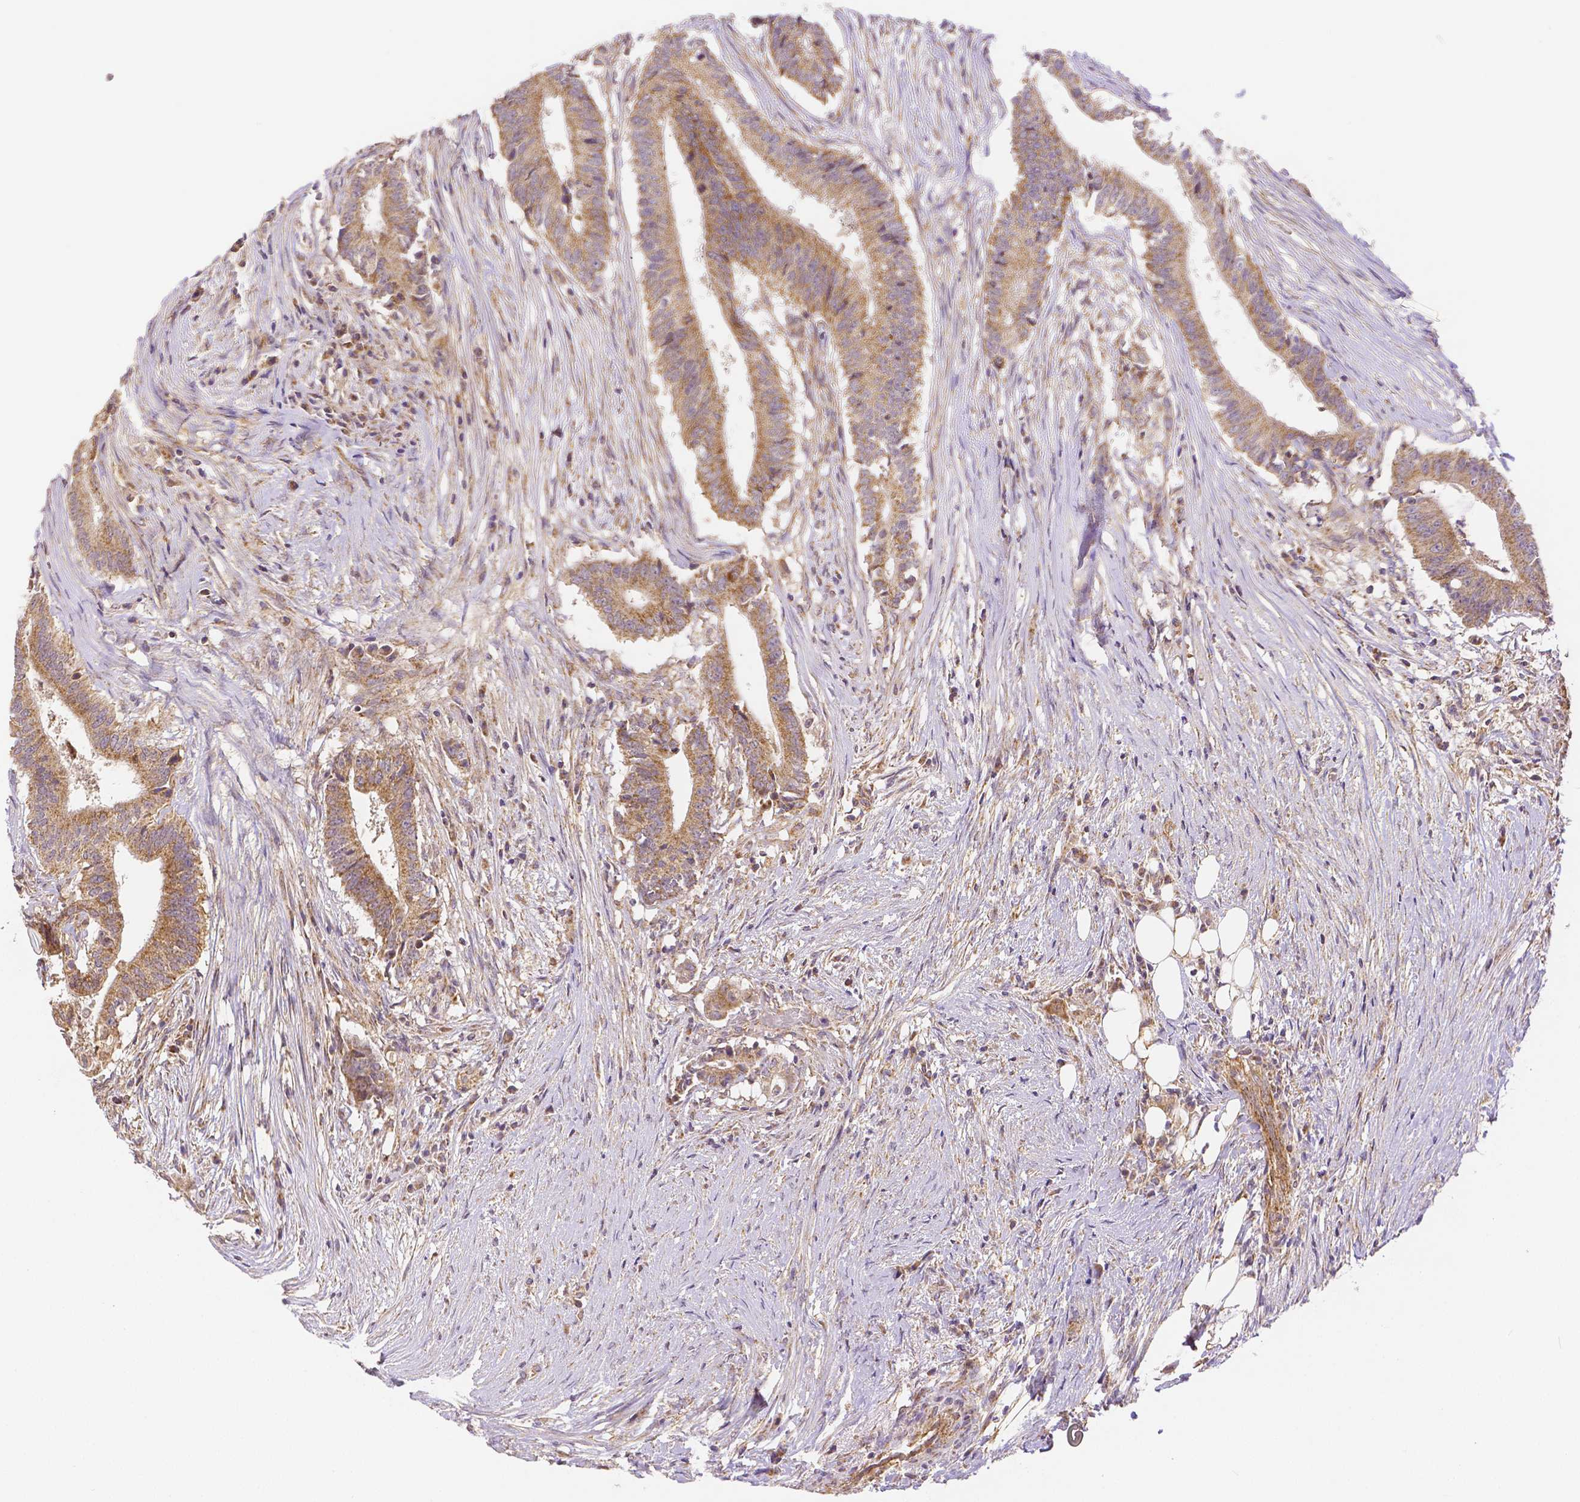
{"staining": {"intensity": "moderate", "quantity": ">75%", "location": "cytoplasmic/membranous"}, "tissue": "colorectal cancer", "cell_type": "Tumor cells", "image_type": "cancer", "snomed": [{"axis": "morphology", "description": "Adenocarcinoma, NOS"}, {"axis": "topography", "description": "Colon"}], "caption": "Human colorectal adenocarcinoma stained with a protein marker exhibits moderate staining in tumor cells.", "gene": "RHOT1", "patient": {"sex": "female", "age": 43}}